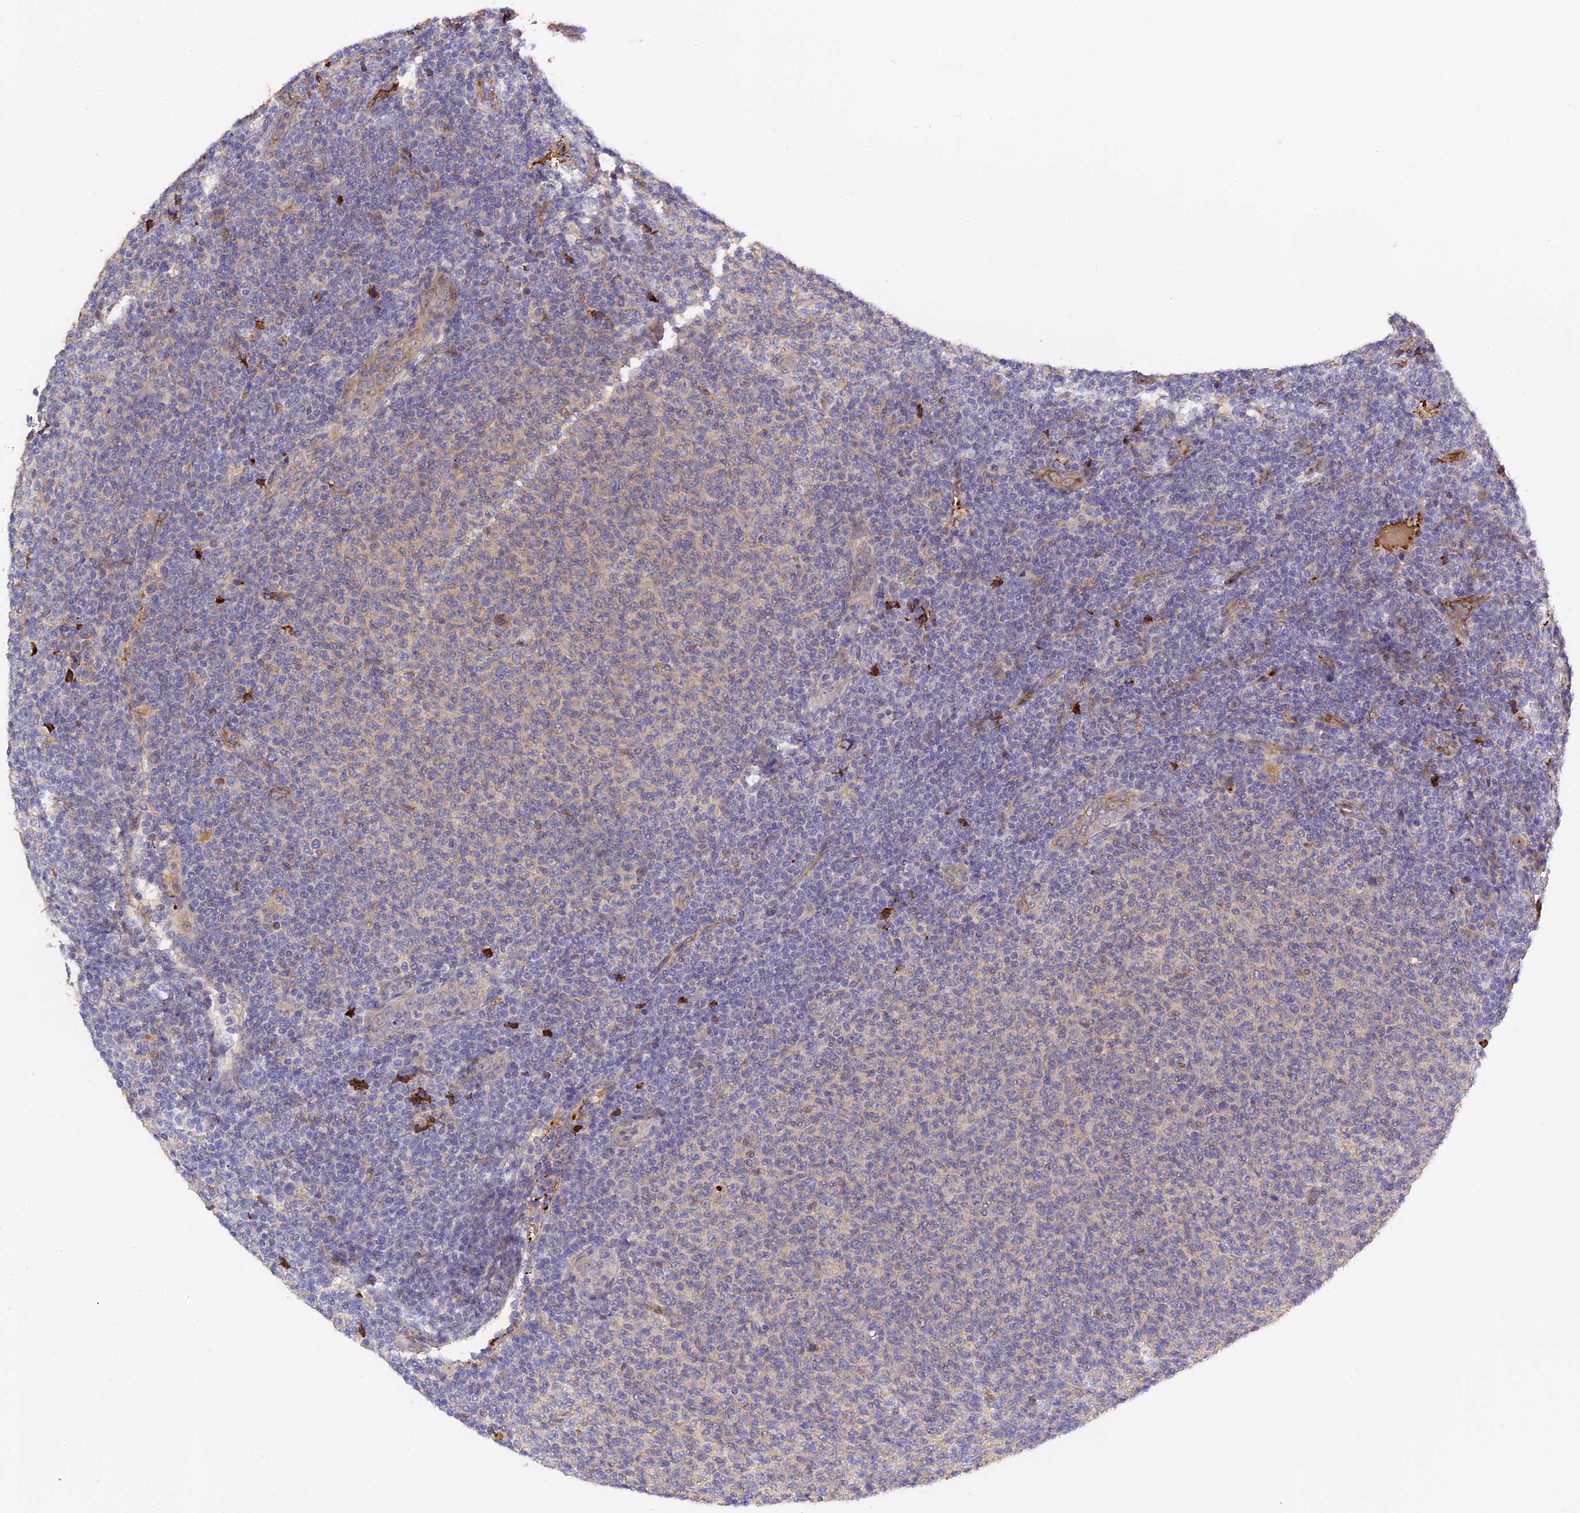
{"staining": {"intensity": "negative", "quantity": "none", "location": "none"}, "tissue": "lymphoma", "cell_type": "Tumor cells", "image_type": "cancer", "snomed": [{"axis": "morphology", "description": "Malignant lymphoma, non-Hodgkin's type, Low grade"}, {"axis": "topography", "description": "Lymph node"}], "caption": "Tumor cells show no significant protein staining in low-grade malignant lymphoma, non-Hodgkin's type.", "gene": "PZP", "patient": {"sex": "male", "age": 66}}